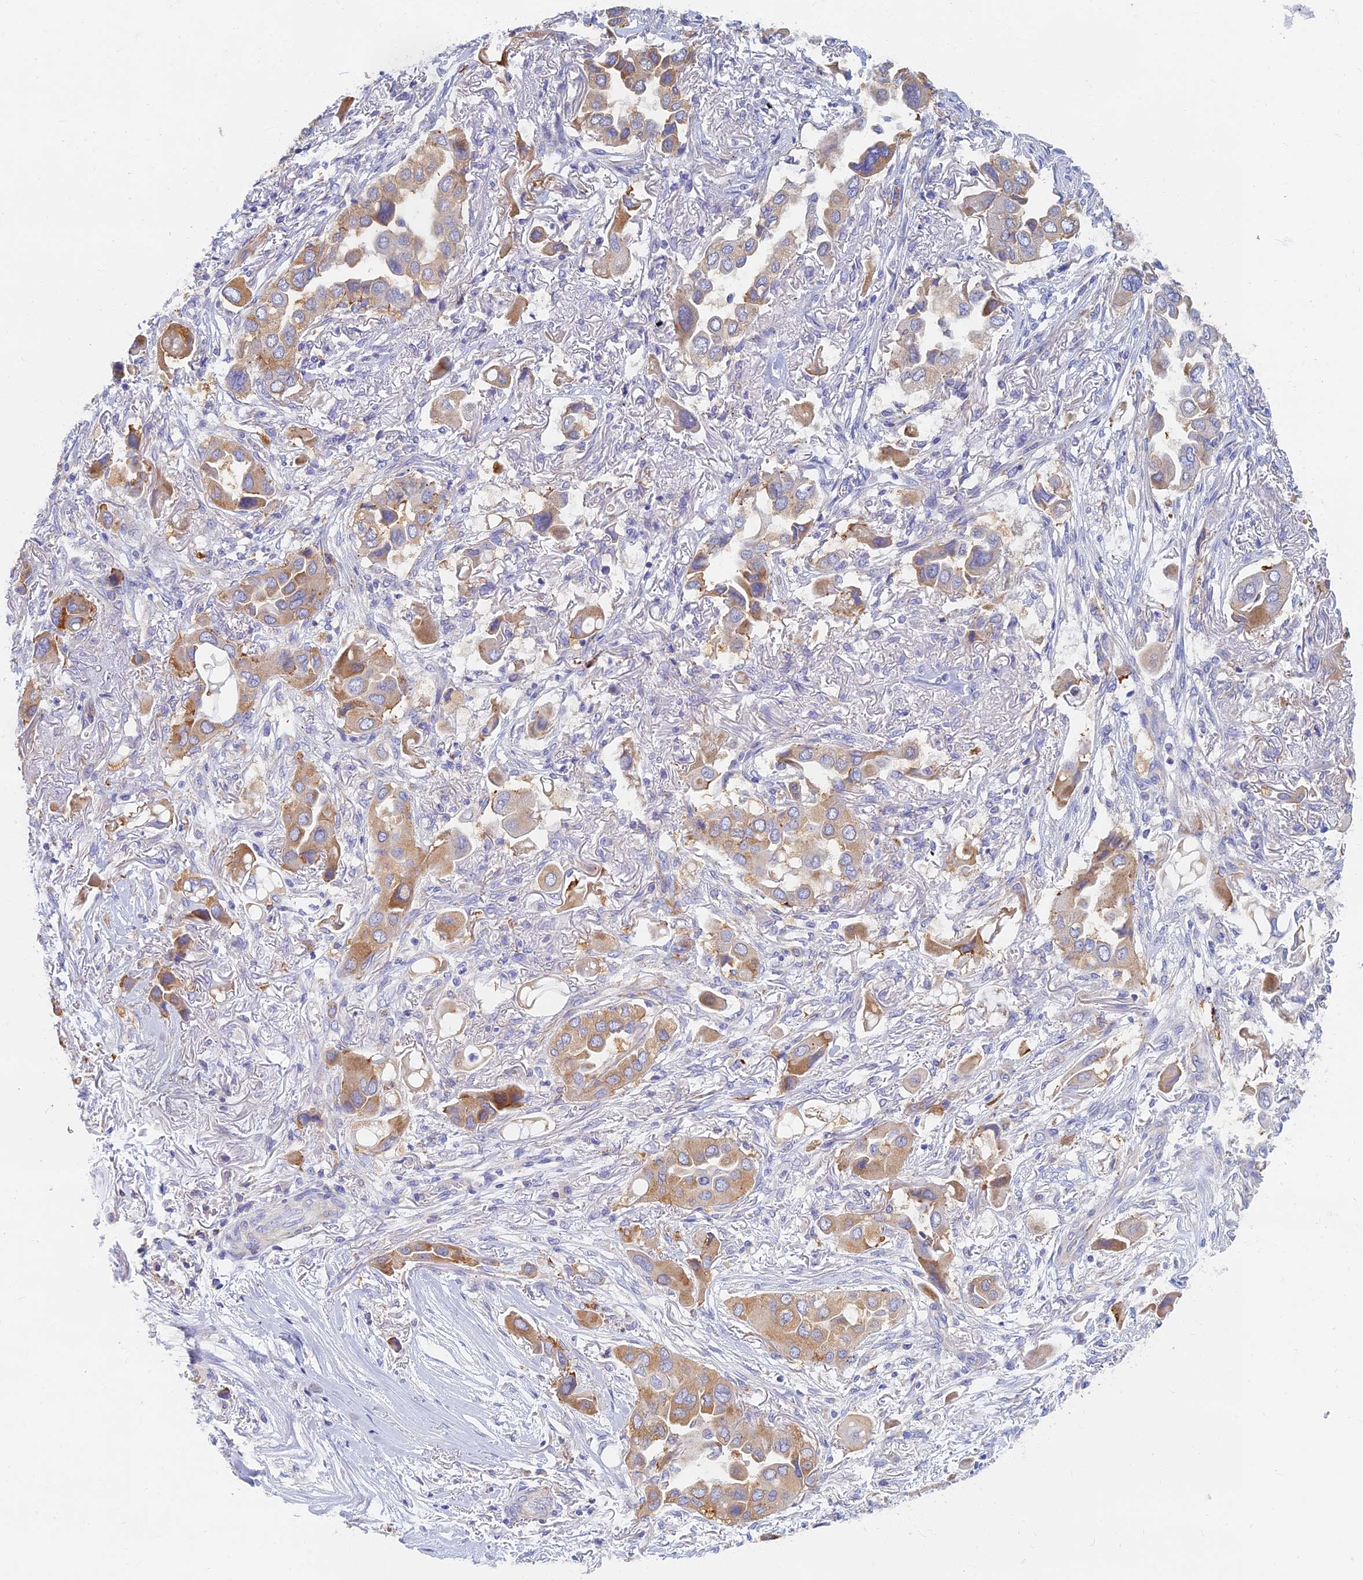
{"staining": {"intensity": "moderate", "quantity": "<25%", "location": "cytoplasmic/membranous"}, "tissue": "lung cancer", "cell_type": "Tumor cells", "image_type": "cancer", "snomed": [{"axis": "morphology", "description": "Adenocarcinoma, NOS"}, {"axis": "topography", "description": "Lung"}], "caption": "Lung cancer was stained to show a protein in brown. There is low levels of moderate cytoplasmic/membranous expression in approximately <25% of tumor cells. The protein is stained brown, and the nuclei are stained in blue (DAB IHC with brightfield microscopy, high magnification).", "gene": "TMEM44", "patient": {"sex": "female", "age": 76}}